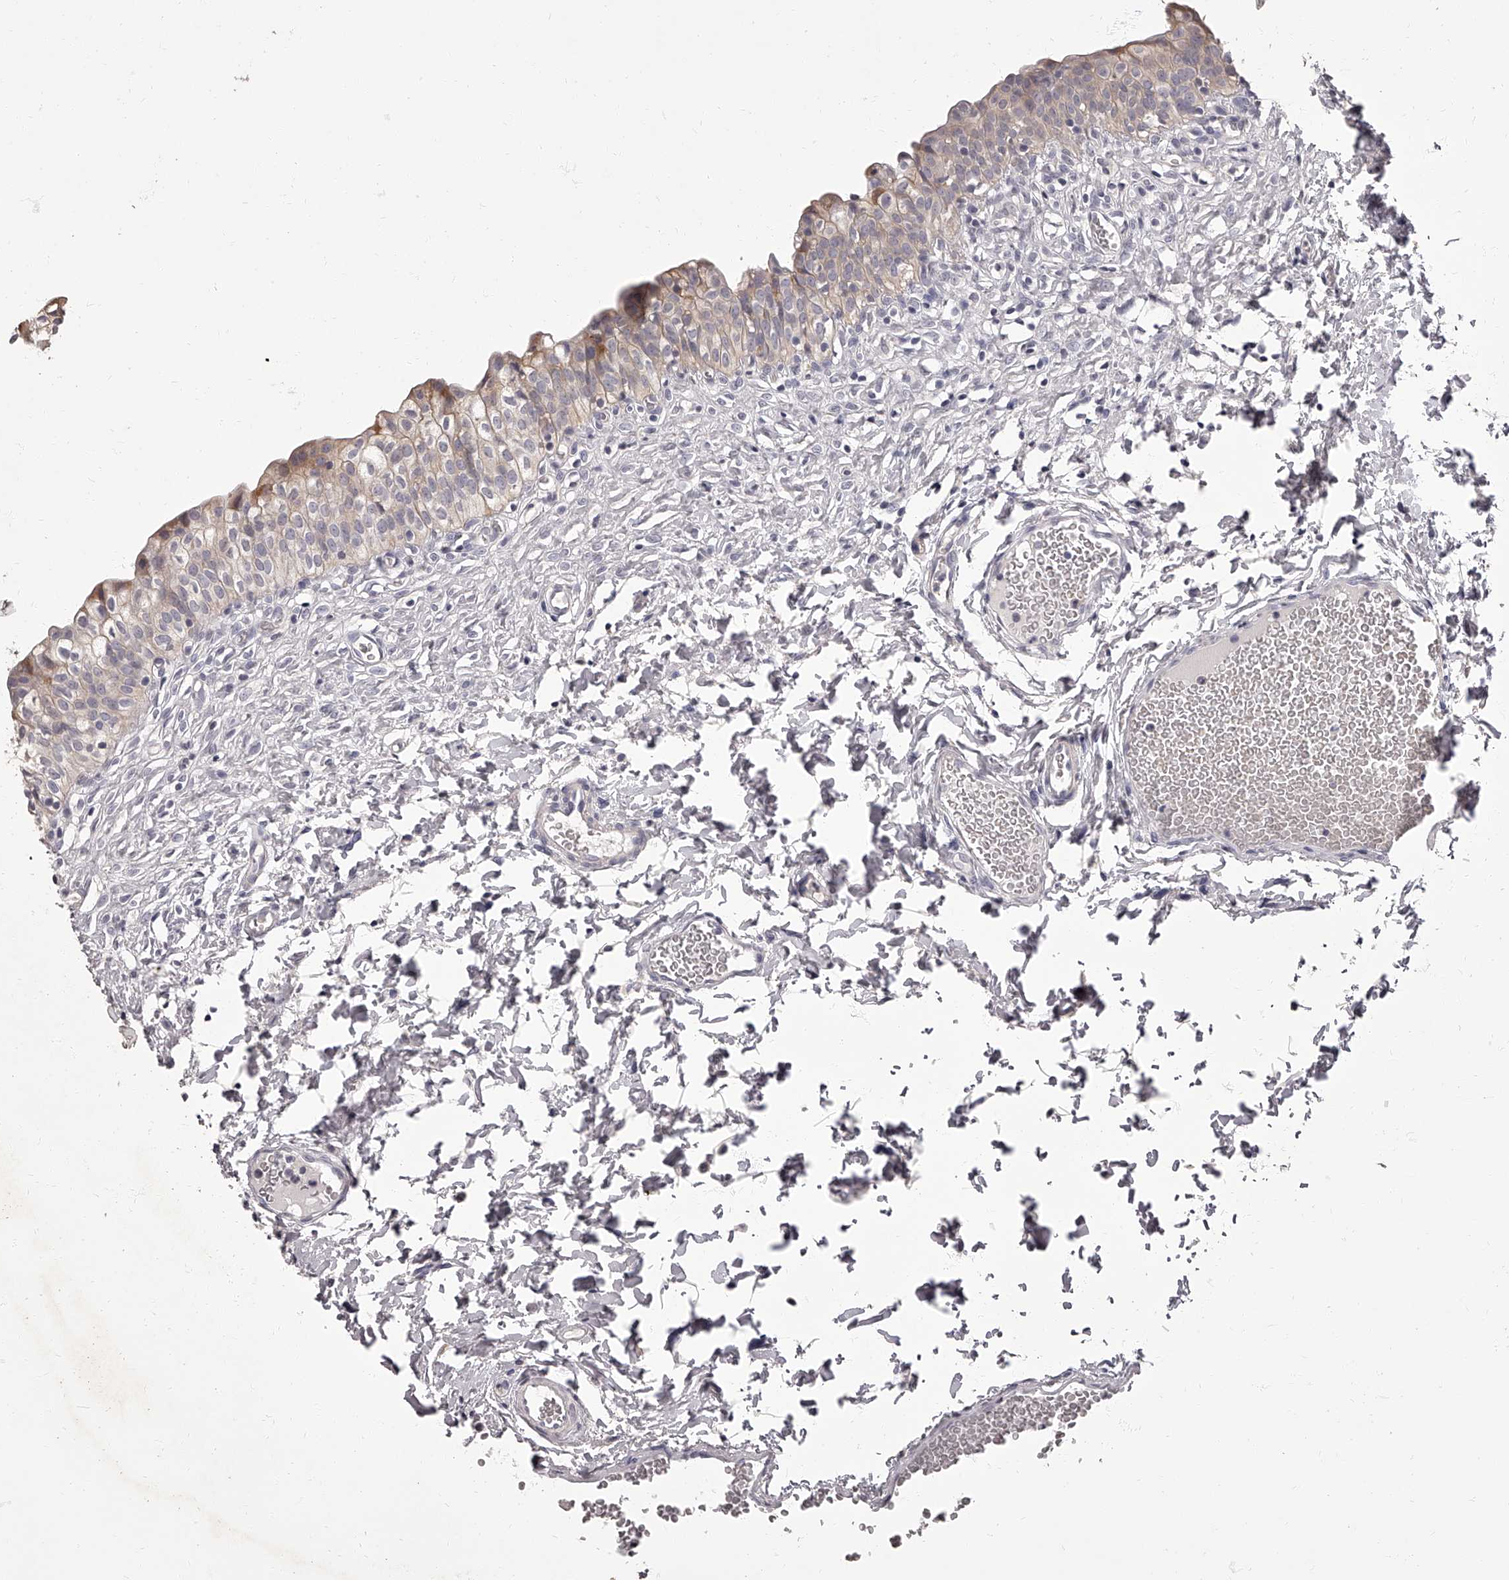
{"staining": {"intensity": "weak", "quantity": "<25%", "location": "cytoplasmic/membranous"}, "tissue": "urinary bladder", "cell_type": "Urothelial cells", "image_type": "normal", "snomed": [{"axis": "morphology", "description": "Normal tissue, NOS"}, {"axis": "topography", "description": "Urinary bladder"}], "caption": "The image displays no significant expression in urothelial cells of urinary bladder.", "gene": "APEH", "patient": {"sex": "male", "age": 55}}